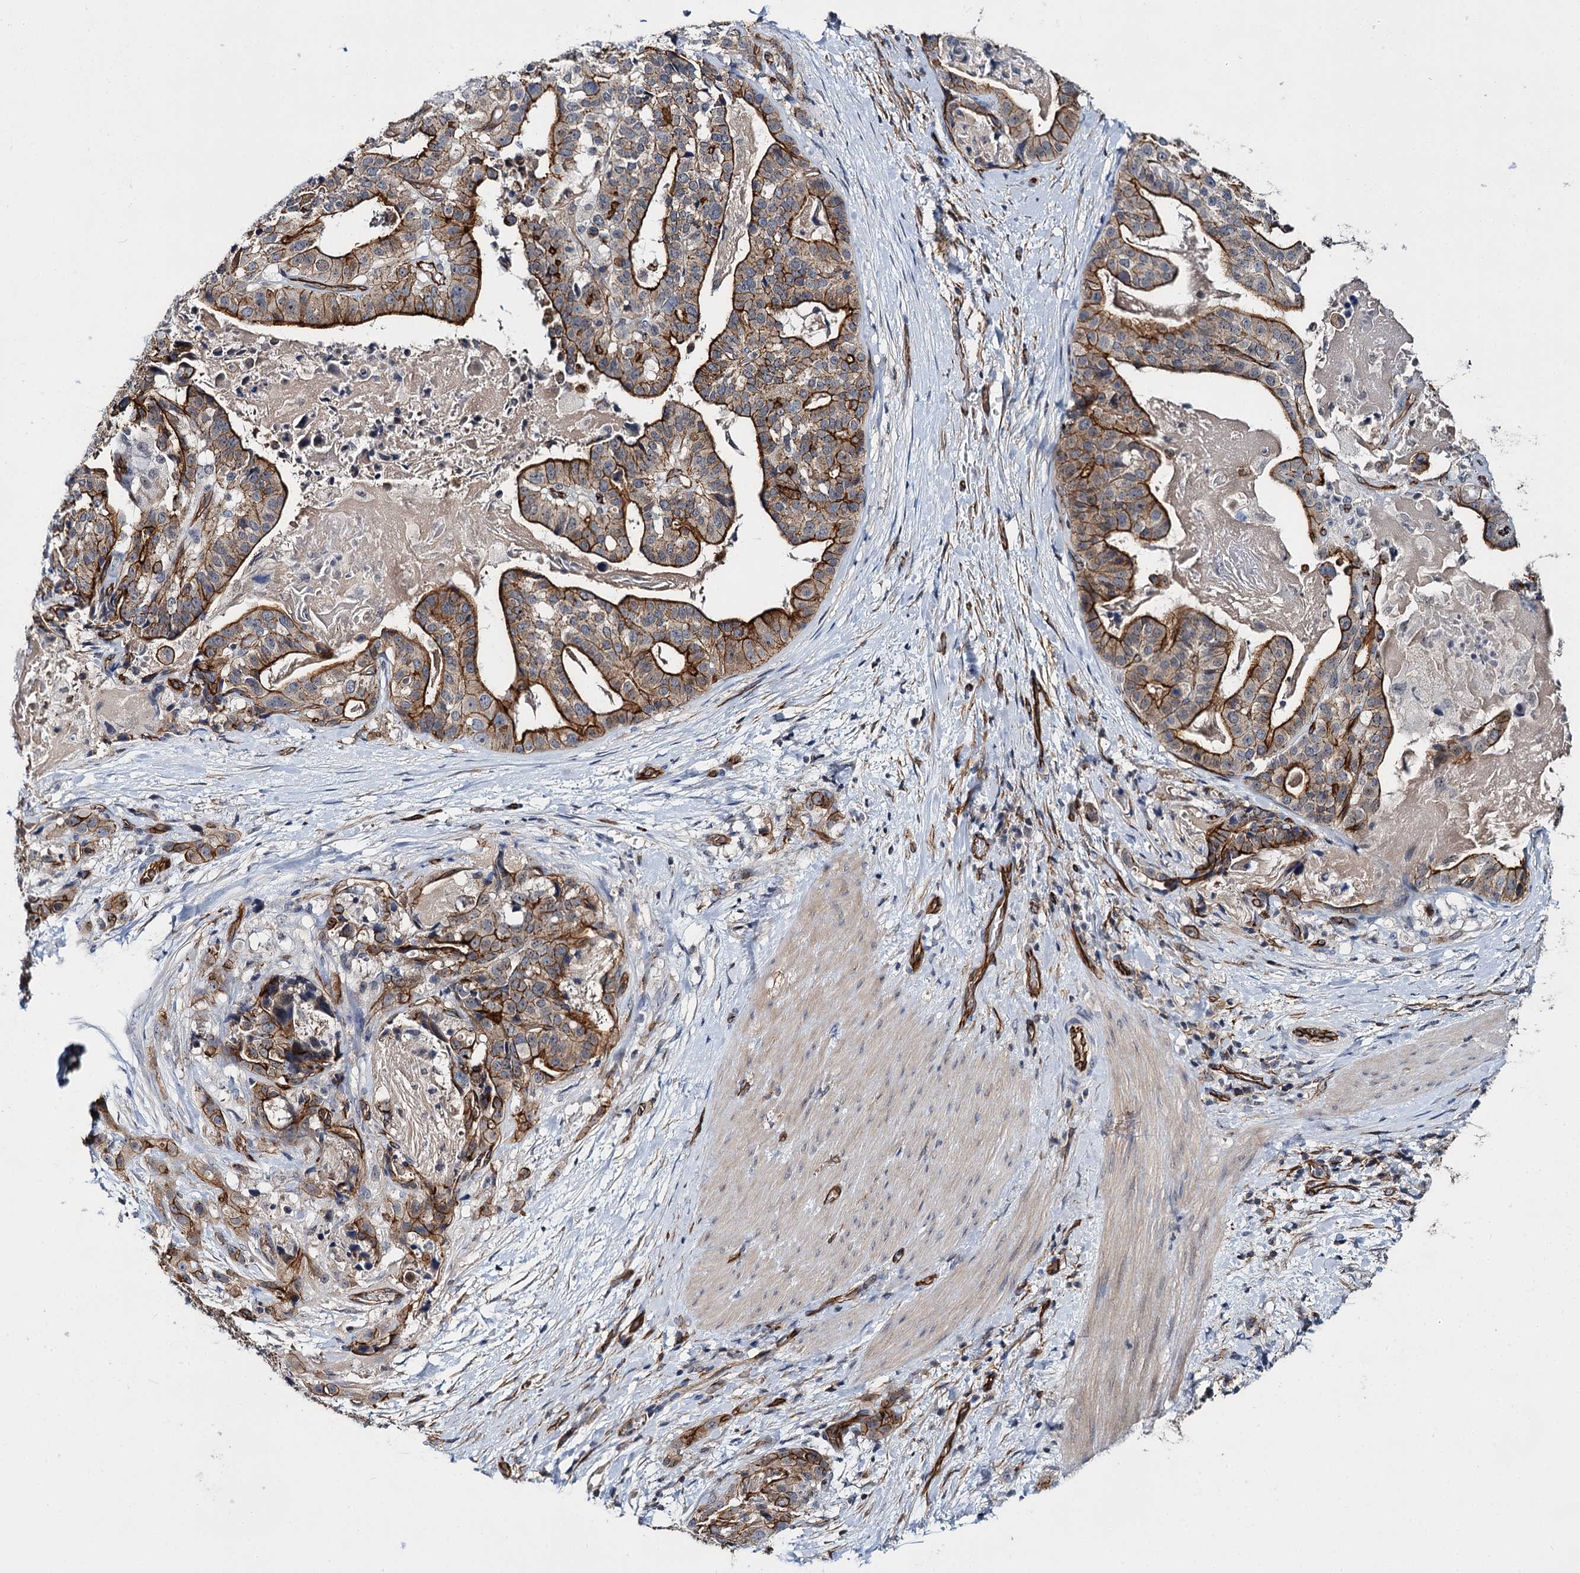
{"staining": {"intensity": "strong", "quantity": ">75%", "location": "cytoplasmic/membranous"}, "tissue": "stomach cancer", "cell_type": "Tumor cells", "image_type": "cancer", "snomed": [{"axis": "morphology", "description": "Adenocarcinoma, NOS"}, {"axis": "topography", "description": "Stomach"}], "caption": "Stomach adenocarcinoma stained for a protein reveals strong cytoplasmic/membranous positivity in tumor cells.", "gene": "ABLIM1", "patient": {"sex": "male", "age": 48}}